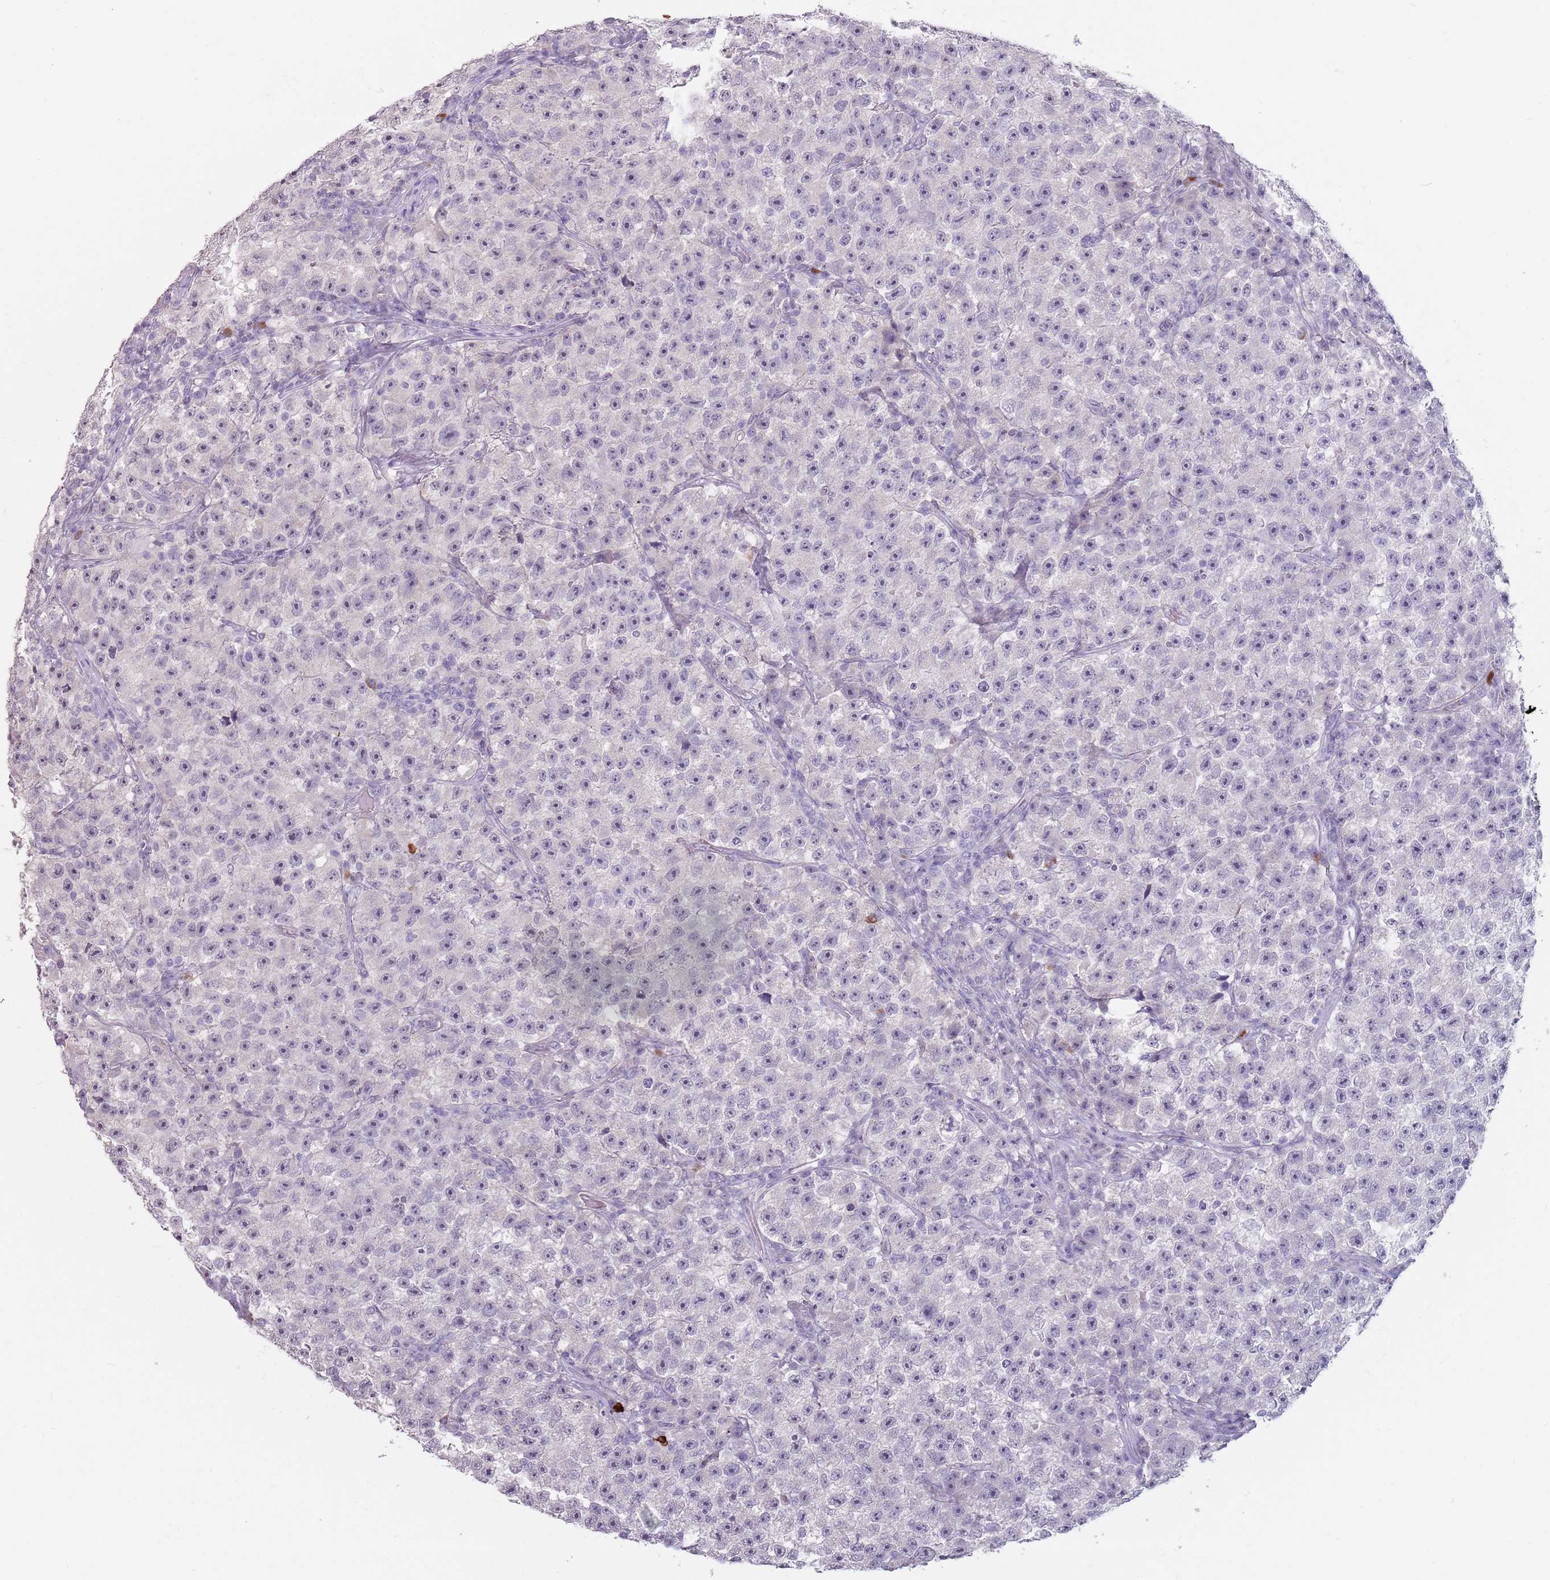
{"staining": {"intensity": "negative", "quantity": "none", "location": "none"}, "tissue": "testis cancer", "cell_type": "Tumor cells", "image_type": "cancer", "snomed": [{"axis": "morphology", "description": "Seminoma, NOS"}, {"axis": "topography", "description": "Testis"}], "caption": "Tumor cells show no significant staining in testis seminoma.", "gene": "STYK1", "patient": {"sex": "male", "age": 22}}